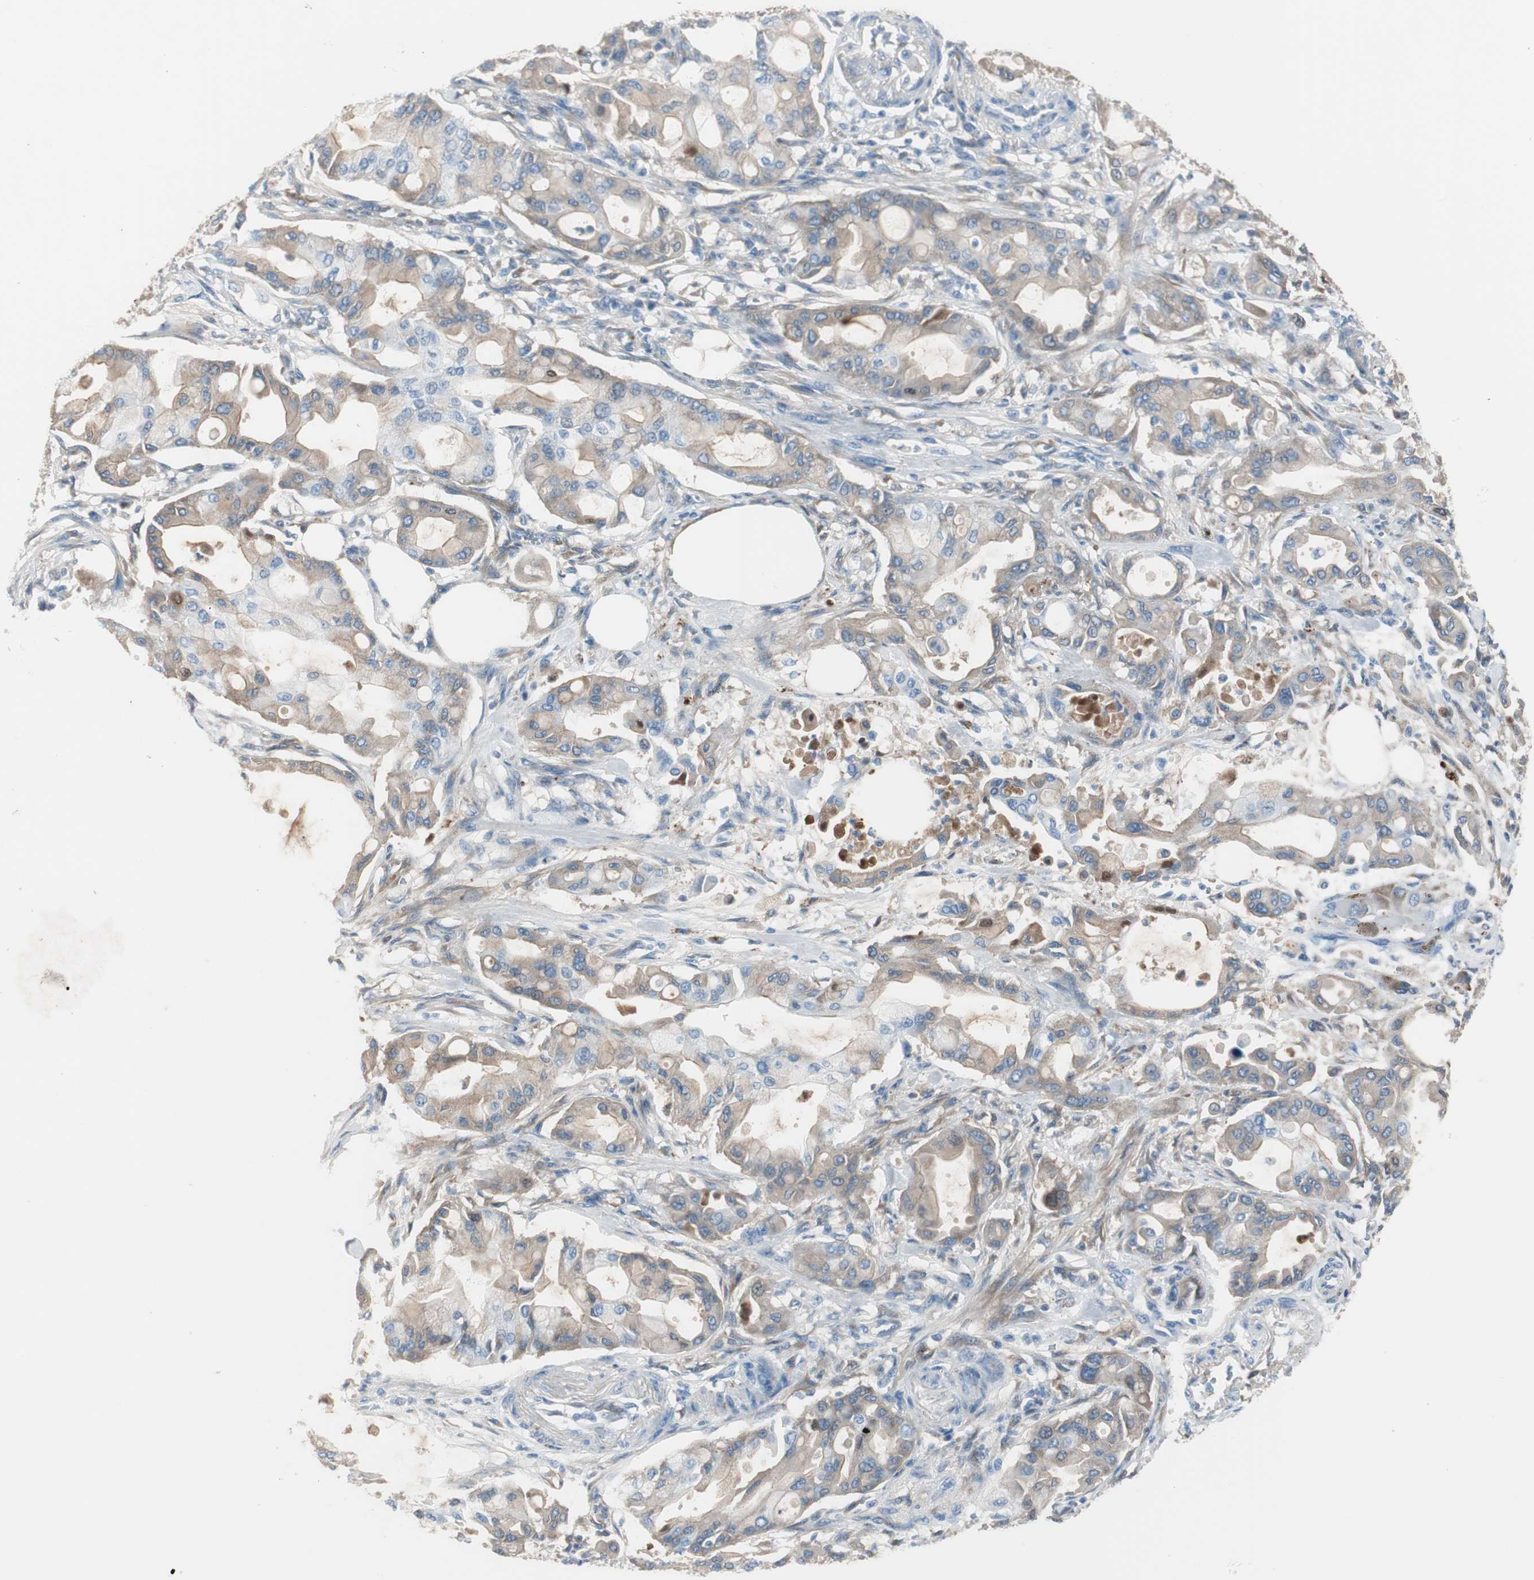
{"staining": {"intensity": "weak", "quantity": ">75%", "location": "cytoplasmic/membranous"}, "tissue": "pancreatic cancer", "cell_type": "Tumor cells", "image_type": "cancer", "snomed": [{"axis": "morphology", "description": "Adenocarcinoma, NOS"}, {"axis": "morphology", "description": "Adenocarcinoma, metastatic, NOS"}, {"axis": "topography", "description": "Lymph node"}, {"axis": "topography", "description": "Pancreas"}, {"axis": "topography", "description": "Duodenum"}], "caption": "Weak cytoplasmic/membranous protein staining is appreciated in approximately >75% of tumor cells in pancreatic cancer.", "gene": "SERPINF1", "patient": {"sex": "female", "age": 64}}